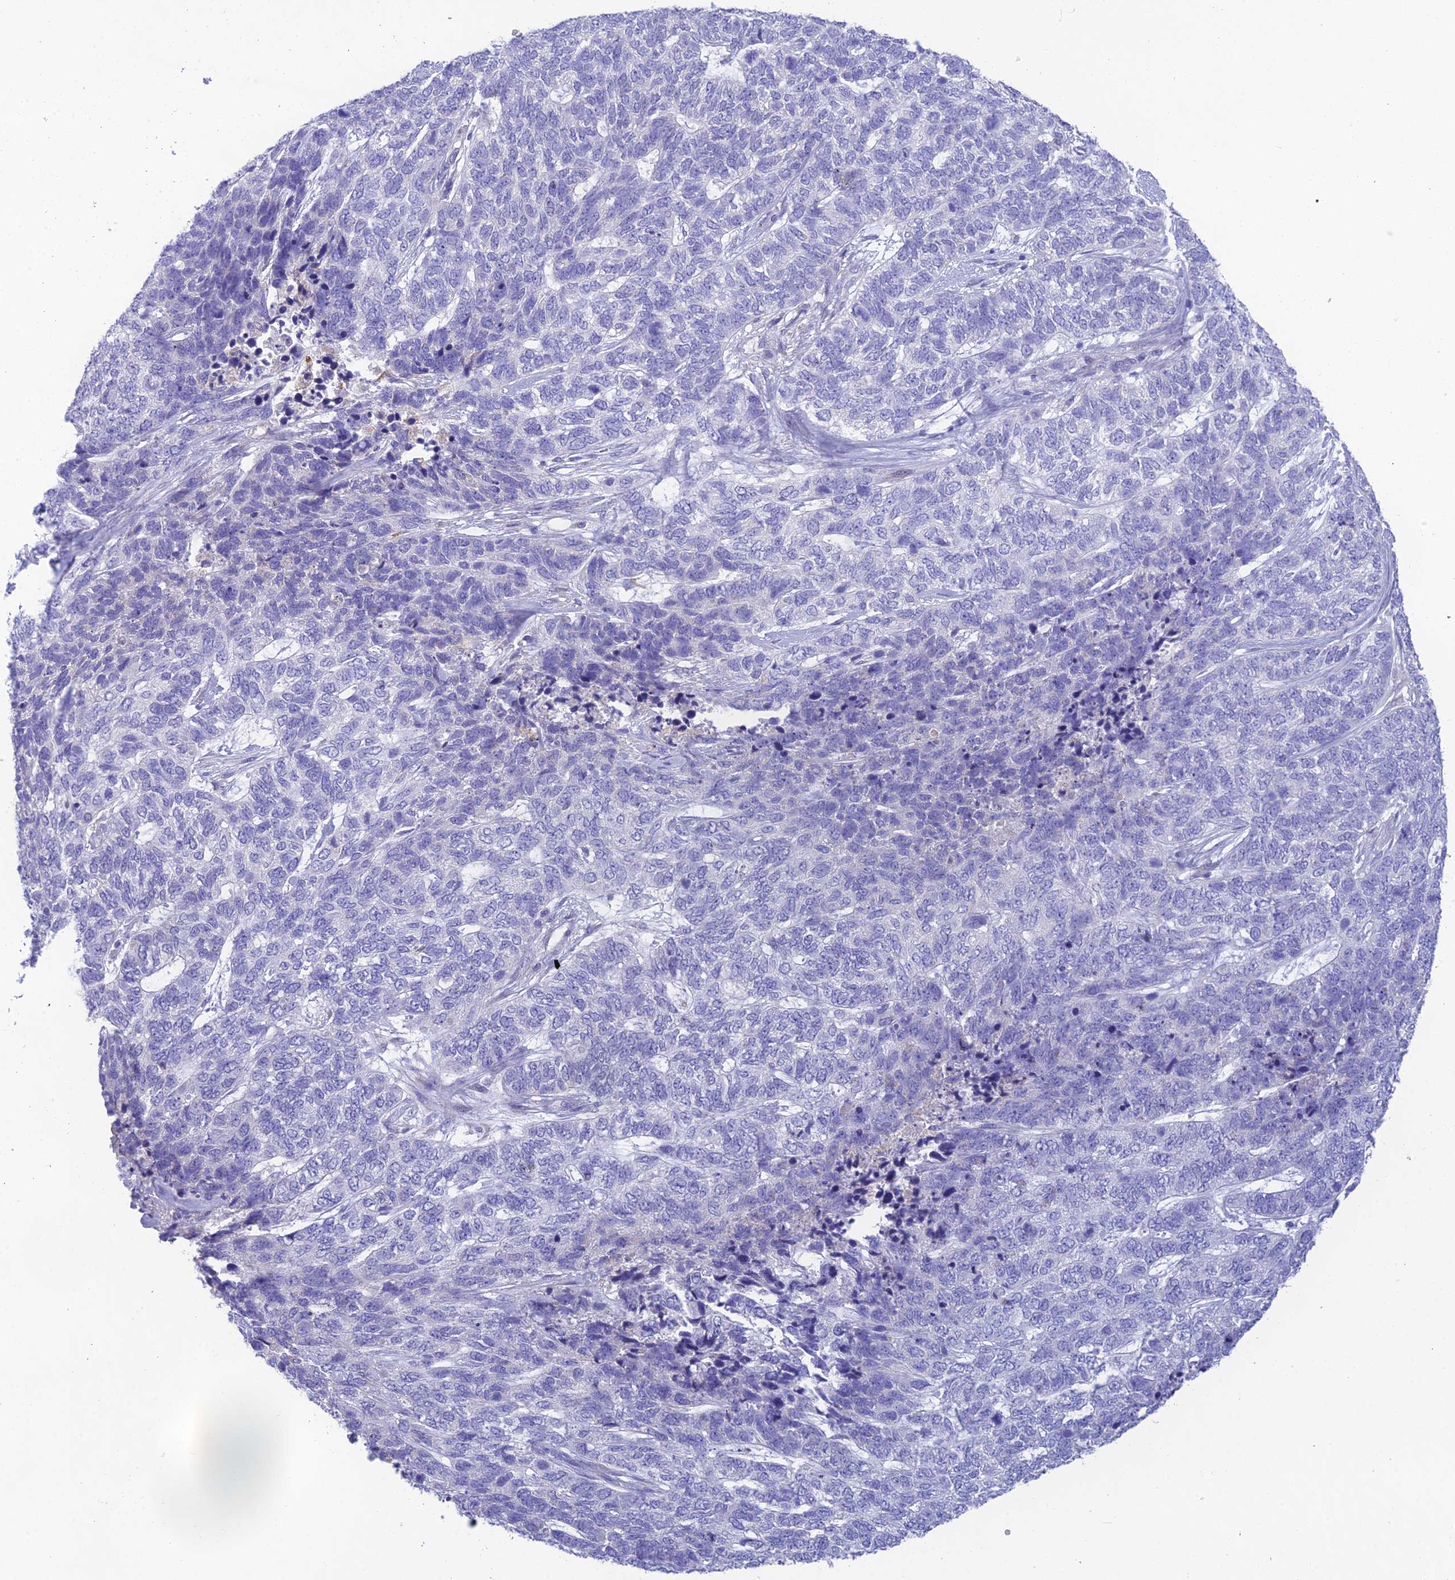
{"staining": {"intensity": "negative", "quantity": "none", "location": "none"}, "tissue": "skin cancer", "cell_type": "Tumor cells", "image_type": "cancer", "snomed": [{"axis": "morphology", "description": "Basal cell carcinoma"}, {"axis": "topography", "description": "Skin"}], "caption": "The micrograph demonstrates no staining of tumor cells in skin cancer (basal cell carcinoma).", "gene": "KIAA0408", "patient": {"sex": "female", "age": 65}}